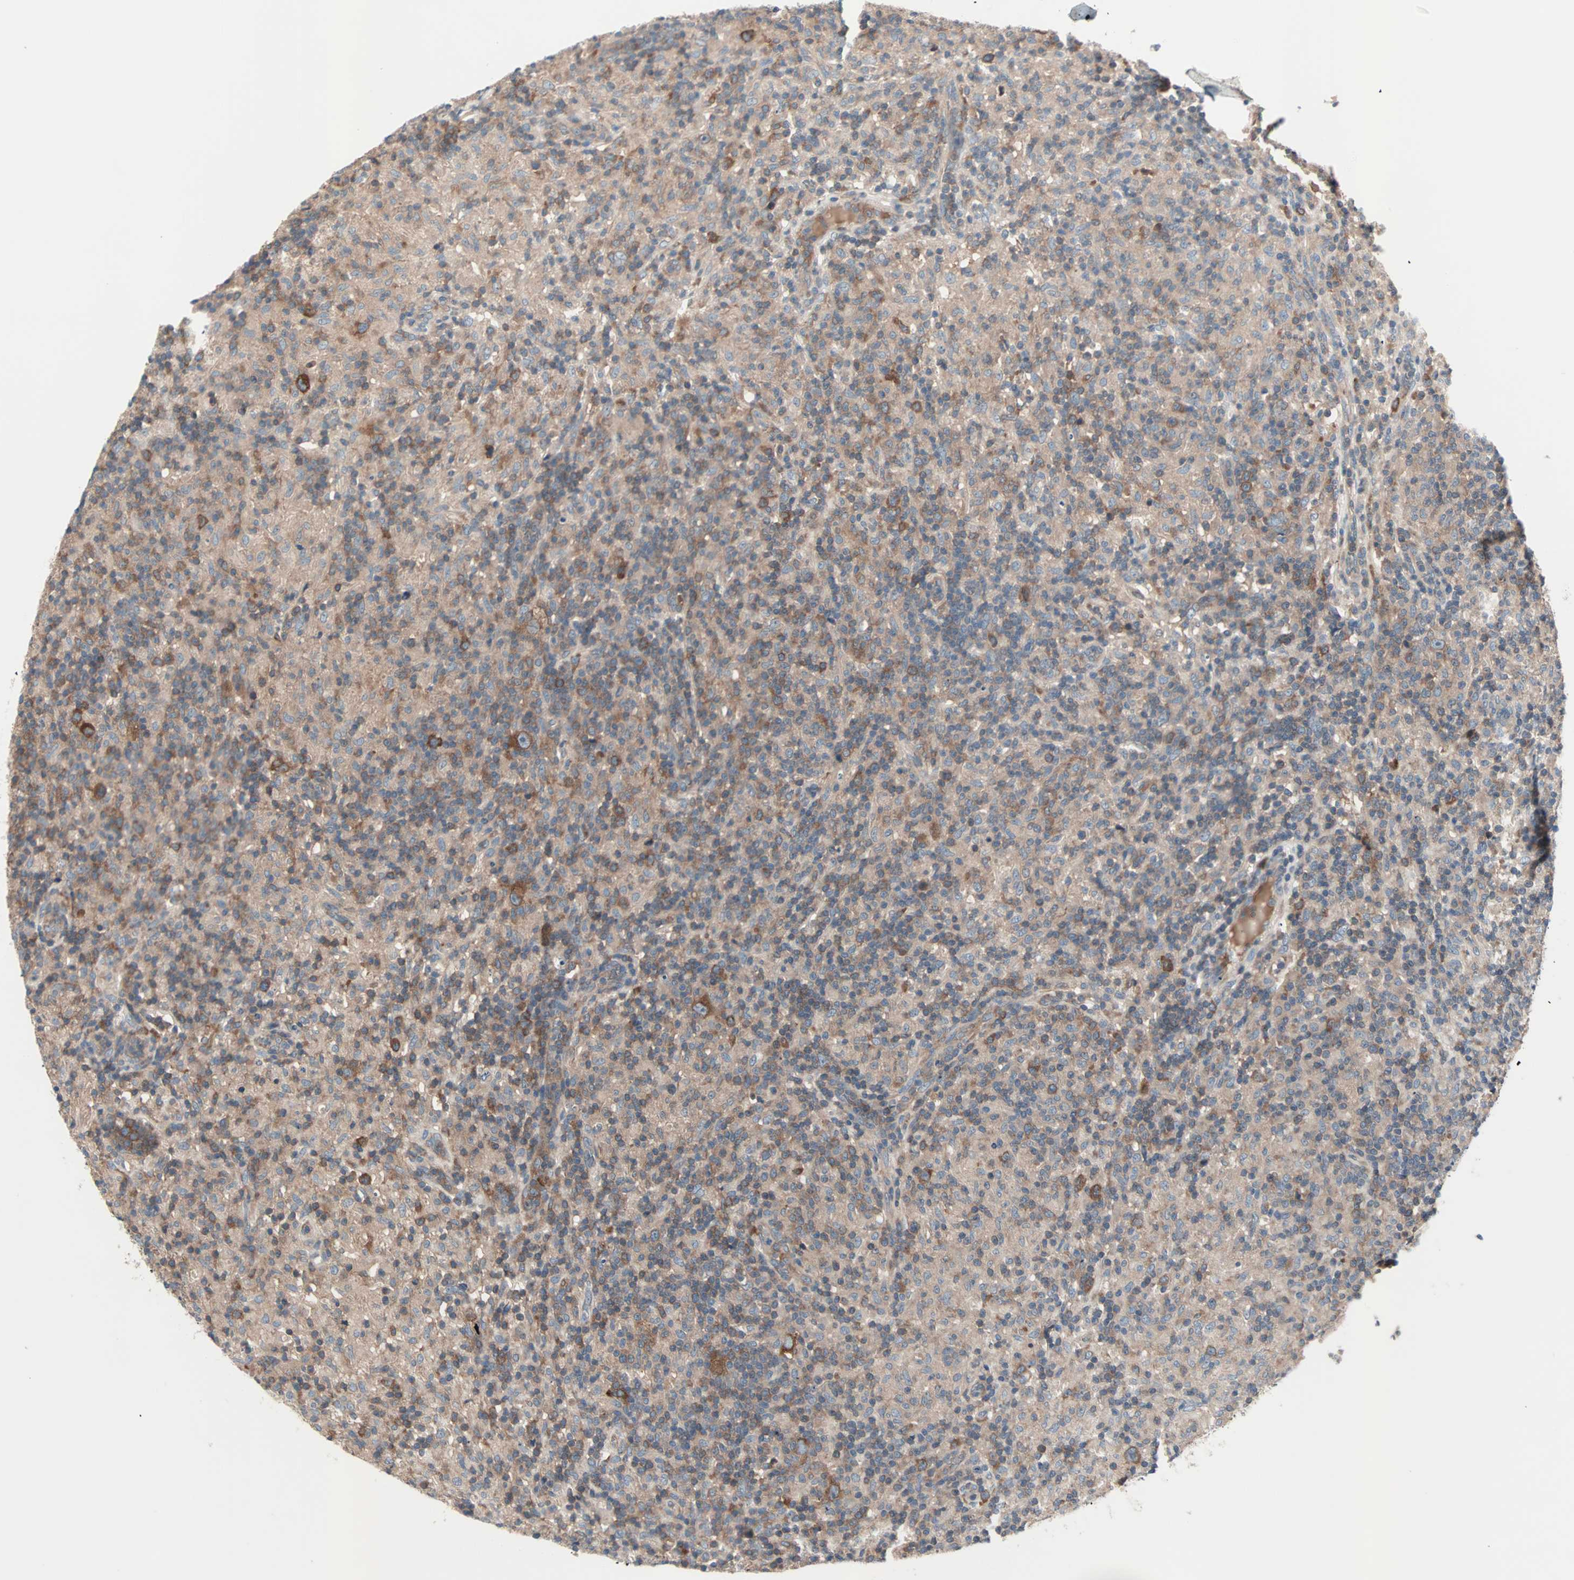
{"staining": {"intensity": "strong", "quantity": ">75%", "location": "cytoplasmic/membranous"}, "tissue": "lymphoma", "cell_type": "Tumor cells", "image_type": "cancer", "snomed": [{"axis": "morphology", "description": "Hodgkin's disease, NOS"}, {"axis": "topography", "description": "Lymph node"}], "caption": "There is high levels of strong cytoplasmic/membranous positivity in tumor cells of Hodgkin's disease, as demonstrated by immunohistochemical staining (brown color).", "gene": "CAD", "patient": {"sex": "male", "age": 70}}